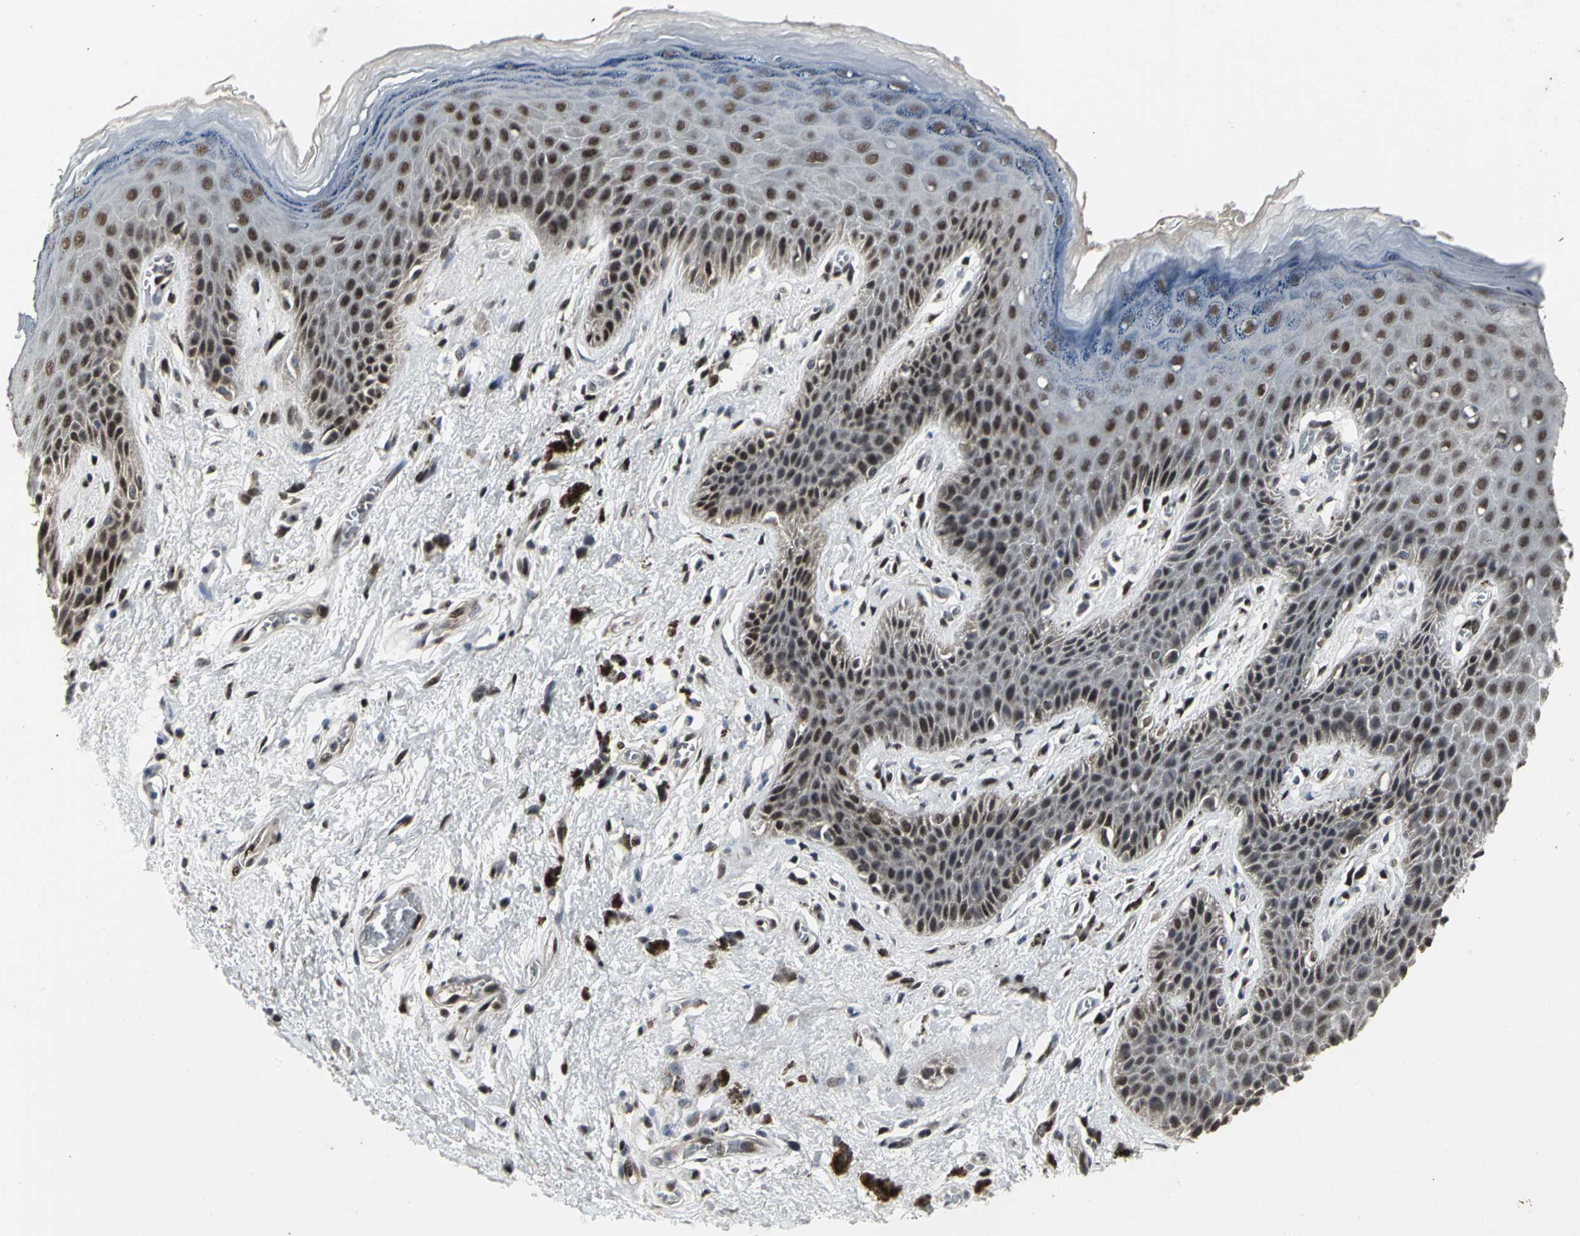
{"staining": {"intensity": "moderate", "quantity": "25%-75%", "location": "nuclear"}, "tissue": "skin", "cell_type": "Epidermal cells", "image_type": "normal", "snomed": [{"axis": "morphology", "description": "Normal tissue, NOS"}, {"axis": "topography", "description": "Anal"}], "caption": "A medium amount of moderate nuclear expression is present in approximately 25%-75% of epidermal cells in benign skin. The staining was performed using DAB (3,3'-diaminobenzidine) to visualize the protein expression in brown, while the nuclei were stained in blue with hematoxylin (Magnification: 20x).", "gene": "SRF", "patient": {"sex": "female", "age": 46}}